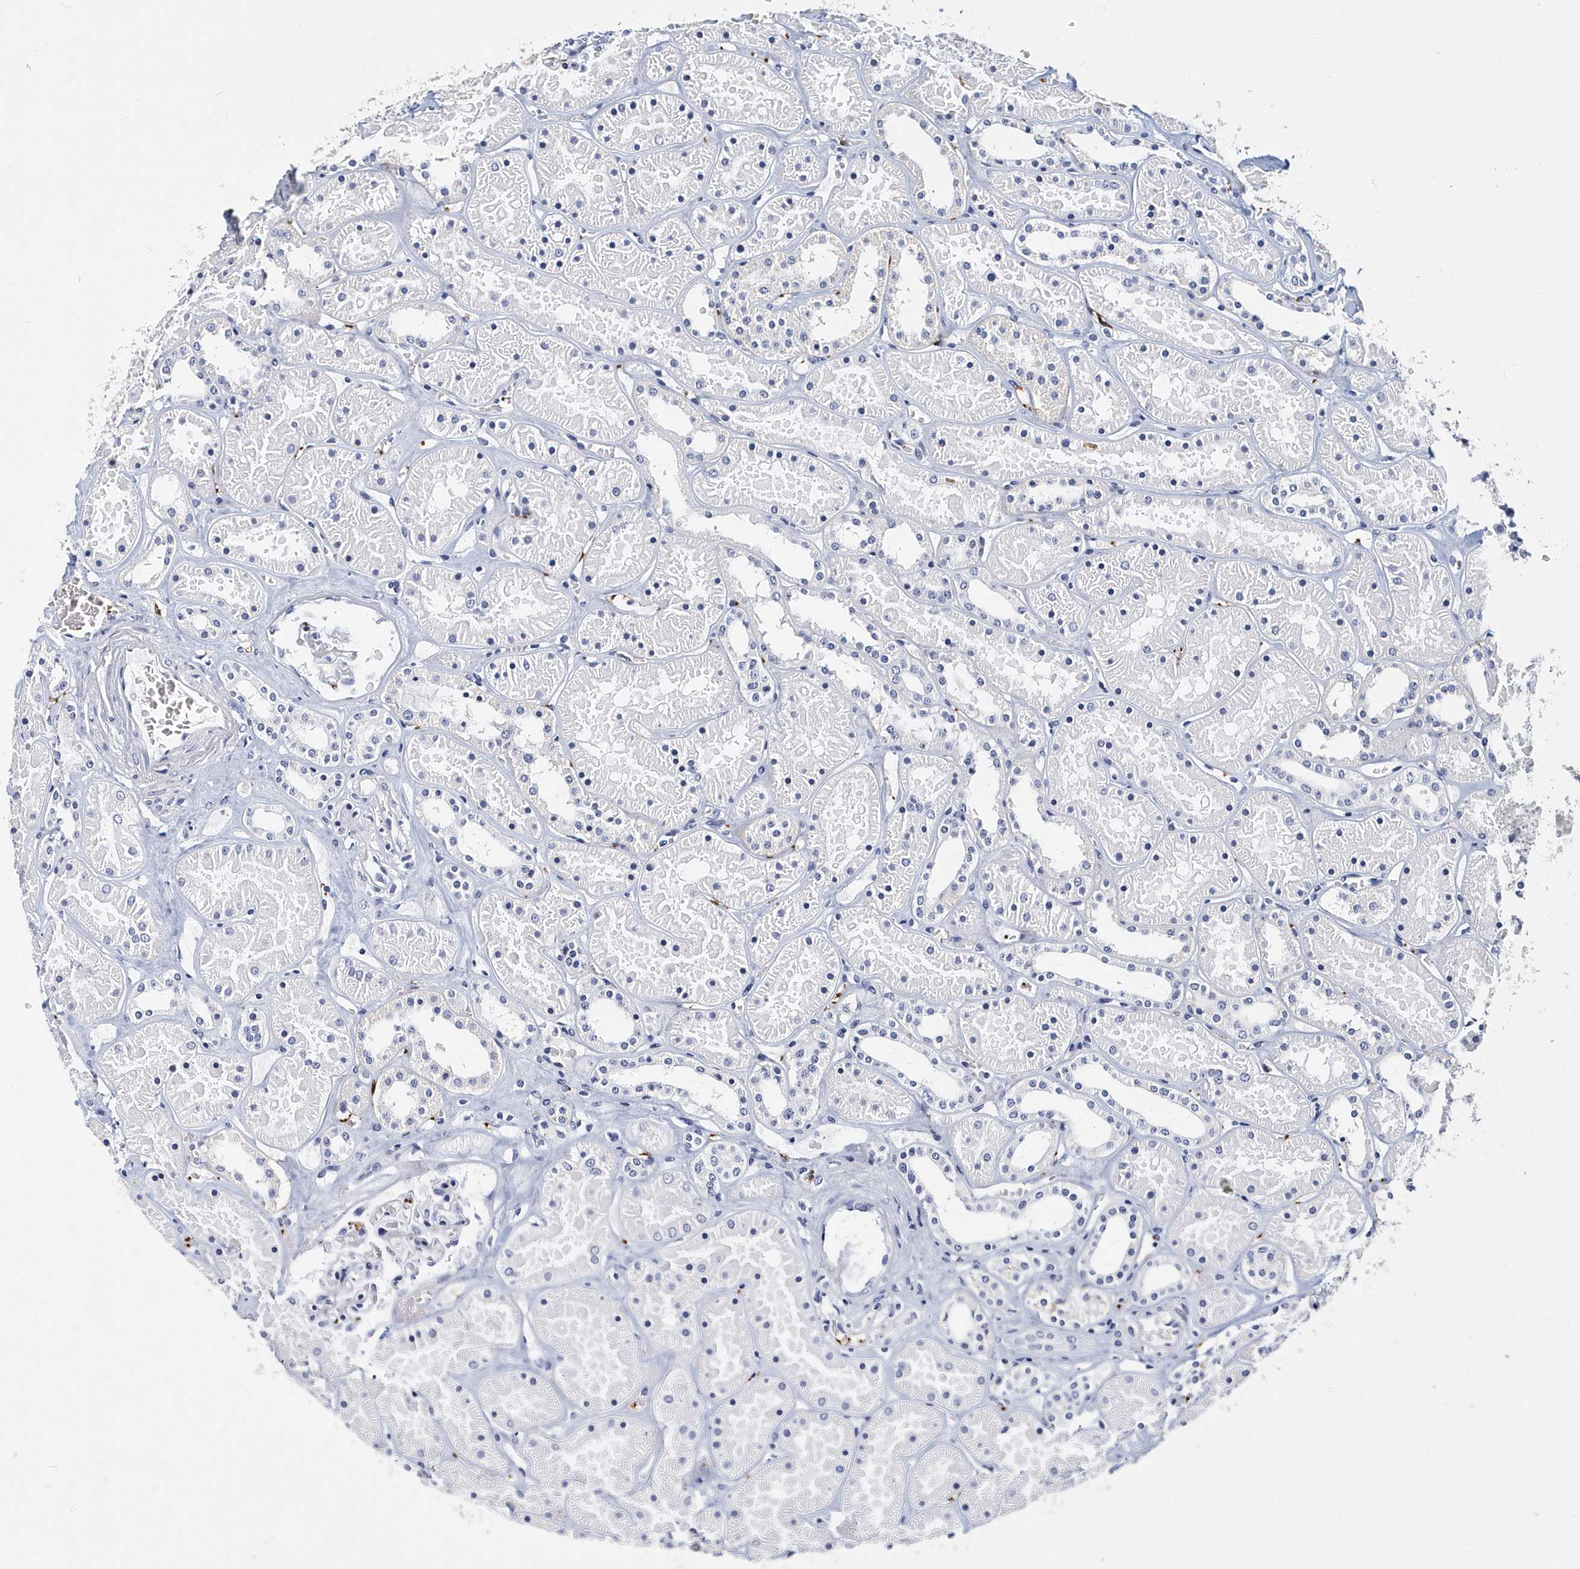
{"staining": {"intensity": "negative", "quantity": "none", "location": "none"}, "tissue": "kidney", "cell_type": "Cells in glomeruli", "image_type": "normal", "snomed": [{"axis": "morphology", "description": "Normal tissue, NOS"}, {"axis": "topography", "description": "Kidney"}], "caption": "The image demonstrates no staining of cells in glomeruli in benign kidney.", "gene": "ITGA2B", "patient": {"sex": "female", "age": 41}}